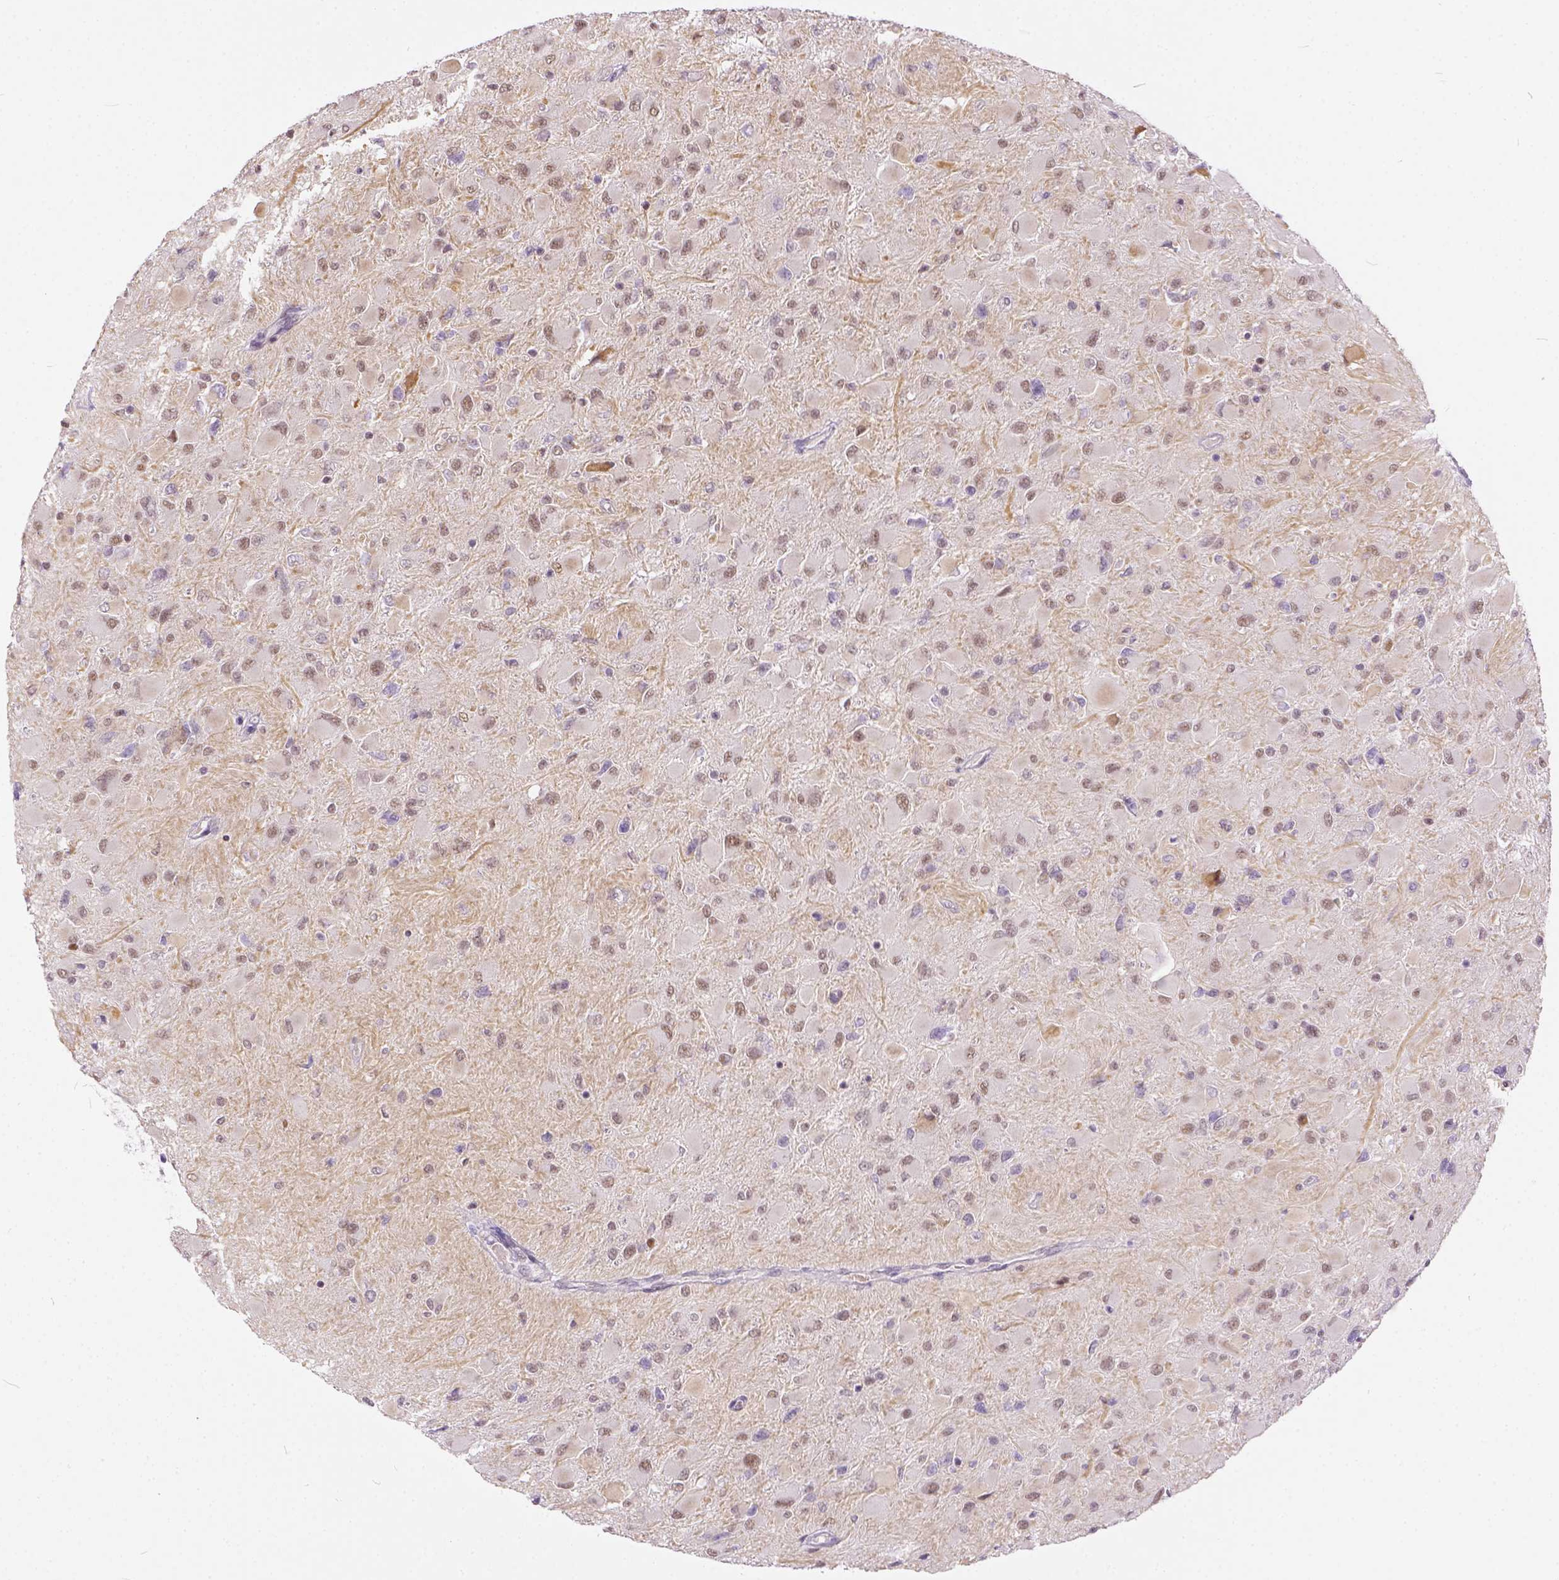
{"staining": {"intensity": "weak", "quantity": "<25%", "location": "nuclear"}, "tissue": "glioma", "cell_type": "Tumor cells", "image_type": "cancer", "snomed": [{"axis": "morphology", "description": "Glioma, malignant, High grade"}, {"axis": "topography", "description": "Cerebral cortex"}], "caption": "Immunohistochemistry (IHC) of glioma reveals no staining in tumor cells.", "gene": "ERCC1", "patient": {"sex": "female", "age": 36}}